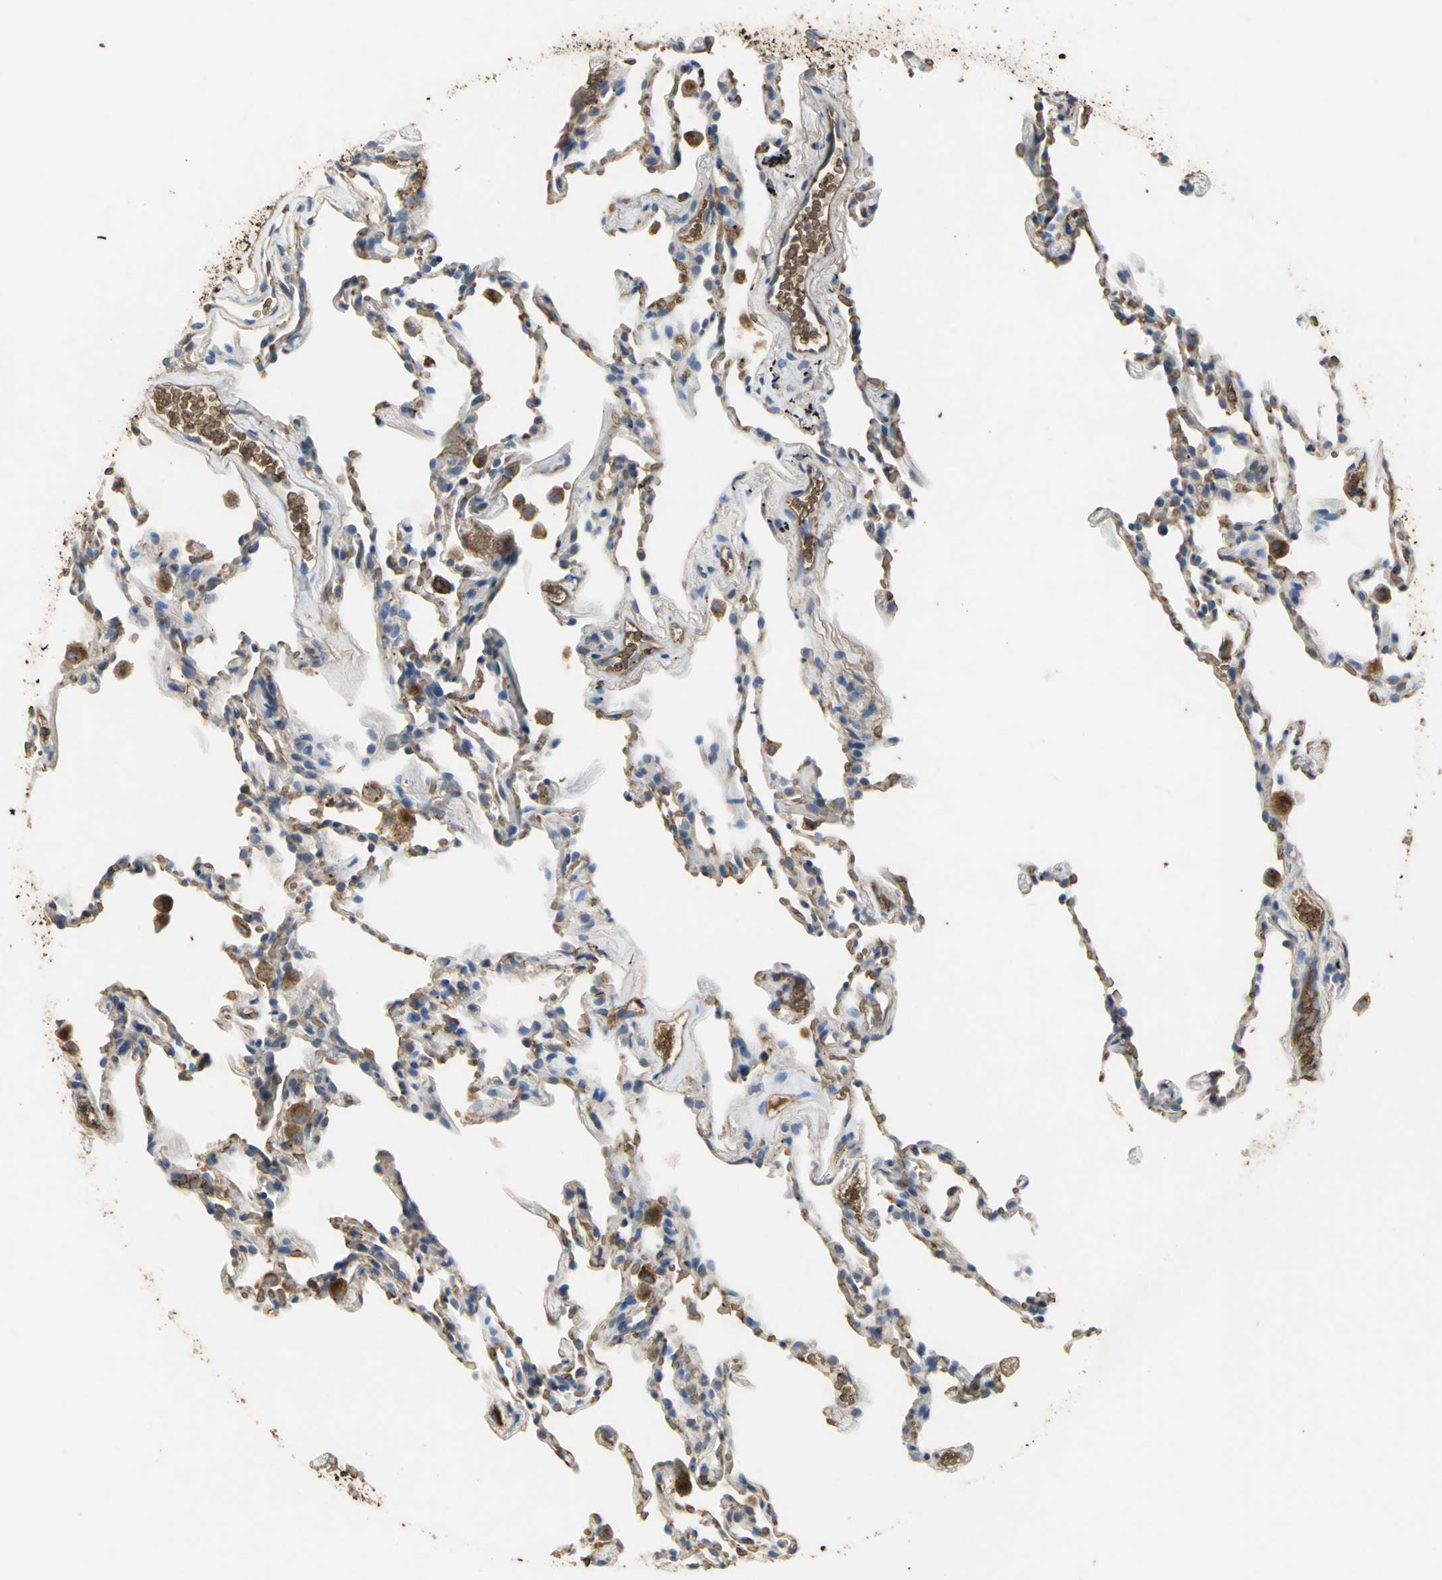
{"staining": {"intensity": "moderate", "quantity": "25%-75%", "location": "cytoplasmic/membranous"}, "tissue": "lung", "cell_type": "Alveolar cells", "image_type": "normal", "snomed": [{"axis": "morphology", "description": "Normal tissue, NOS"}, {"axis": "morphology", "description": "Soft tissue tumor metastatic"}, {"axis": "topography", "description": "Lung"}], "caption": "Lung stained with DAB (3,3'-diaminobenzidine) IHC reveals medium levels of moderate cytoplasmic/membranous staining in about 25%-75% of alveolar cells.", "gene": "TREM1", "patient": {"sex": "male", "age": 59}}